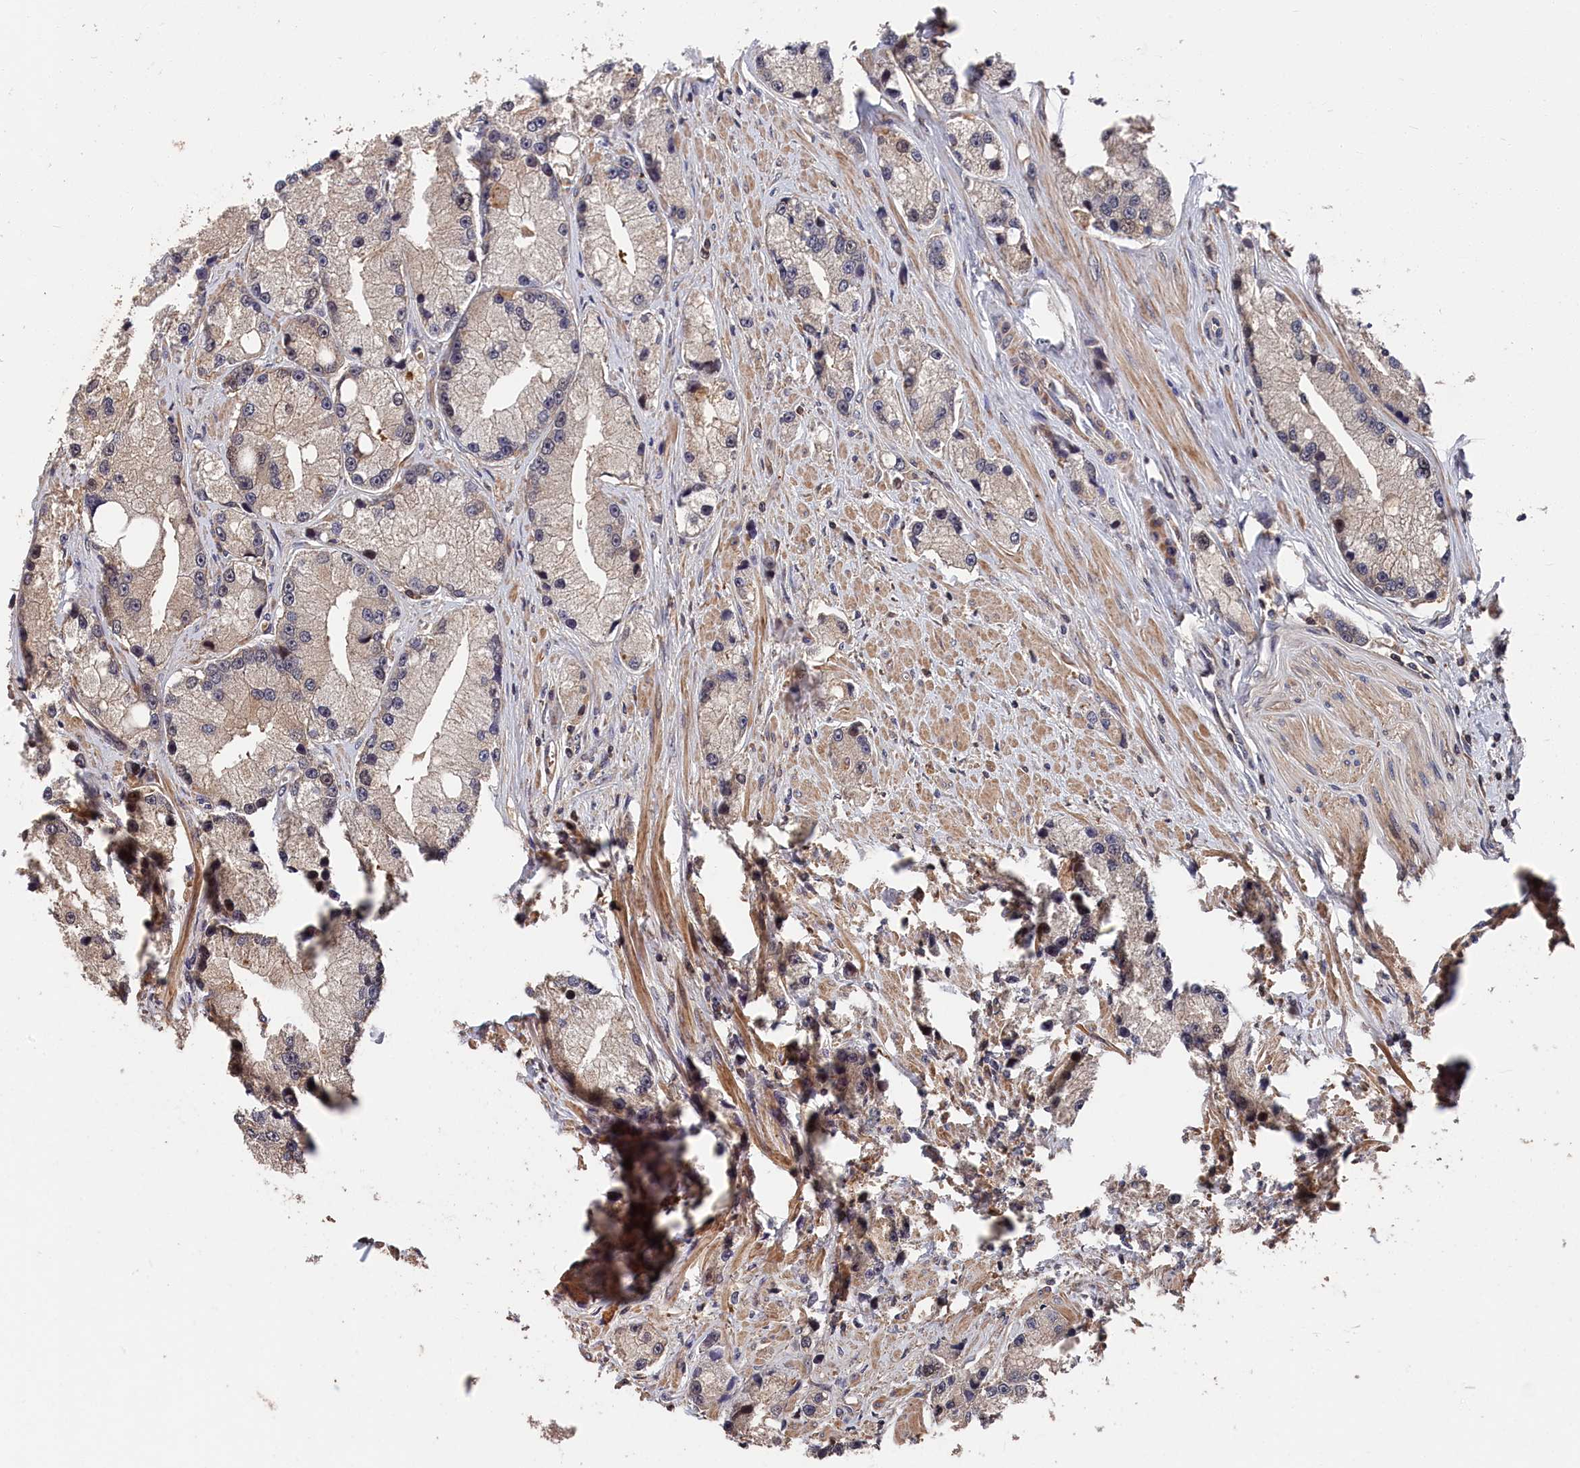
{"staining": {"intensity": "negative", "quantity": "none", "location": "none"}, "tissue": "prostate cancer", "cell_type": "Tumor cells", "image_type": "cancer", "snomed": [{"axis": "morphology", "description": "Adenocarcinoma, High grade"}, {"axis": "topography", "description": "Prostate"}], "caption": "Tumor cells are negative for protein expression in human prostate cancer.", "gene": "RMI2", "patient": {"sex": "male", "age": 74}}